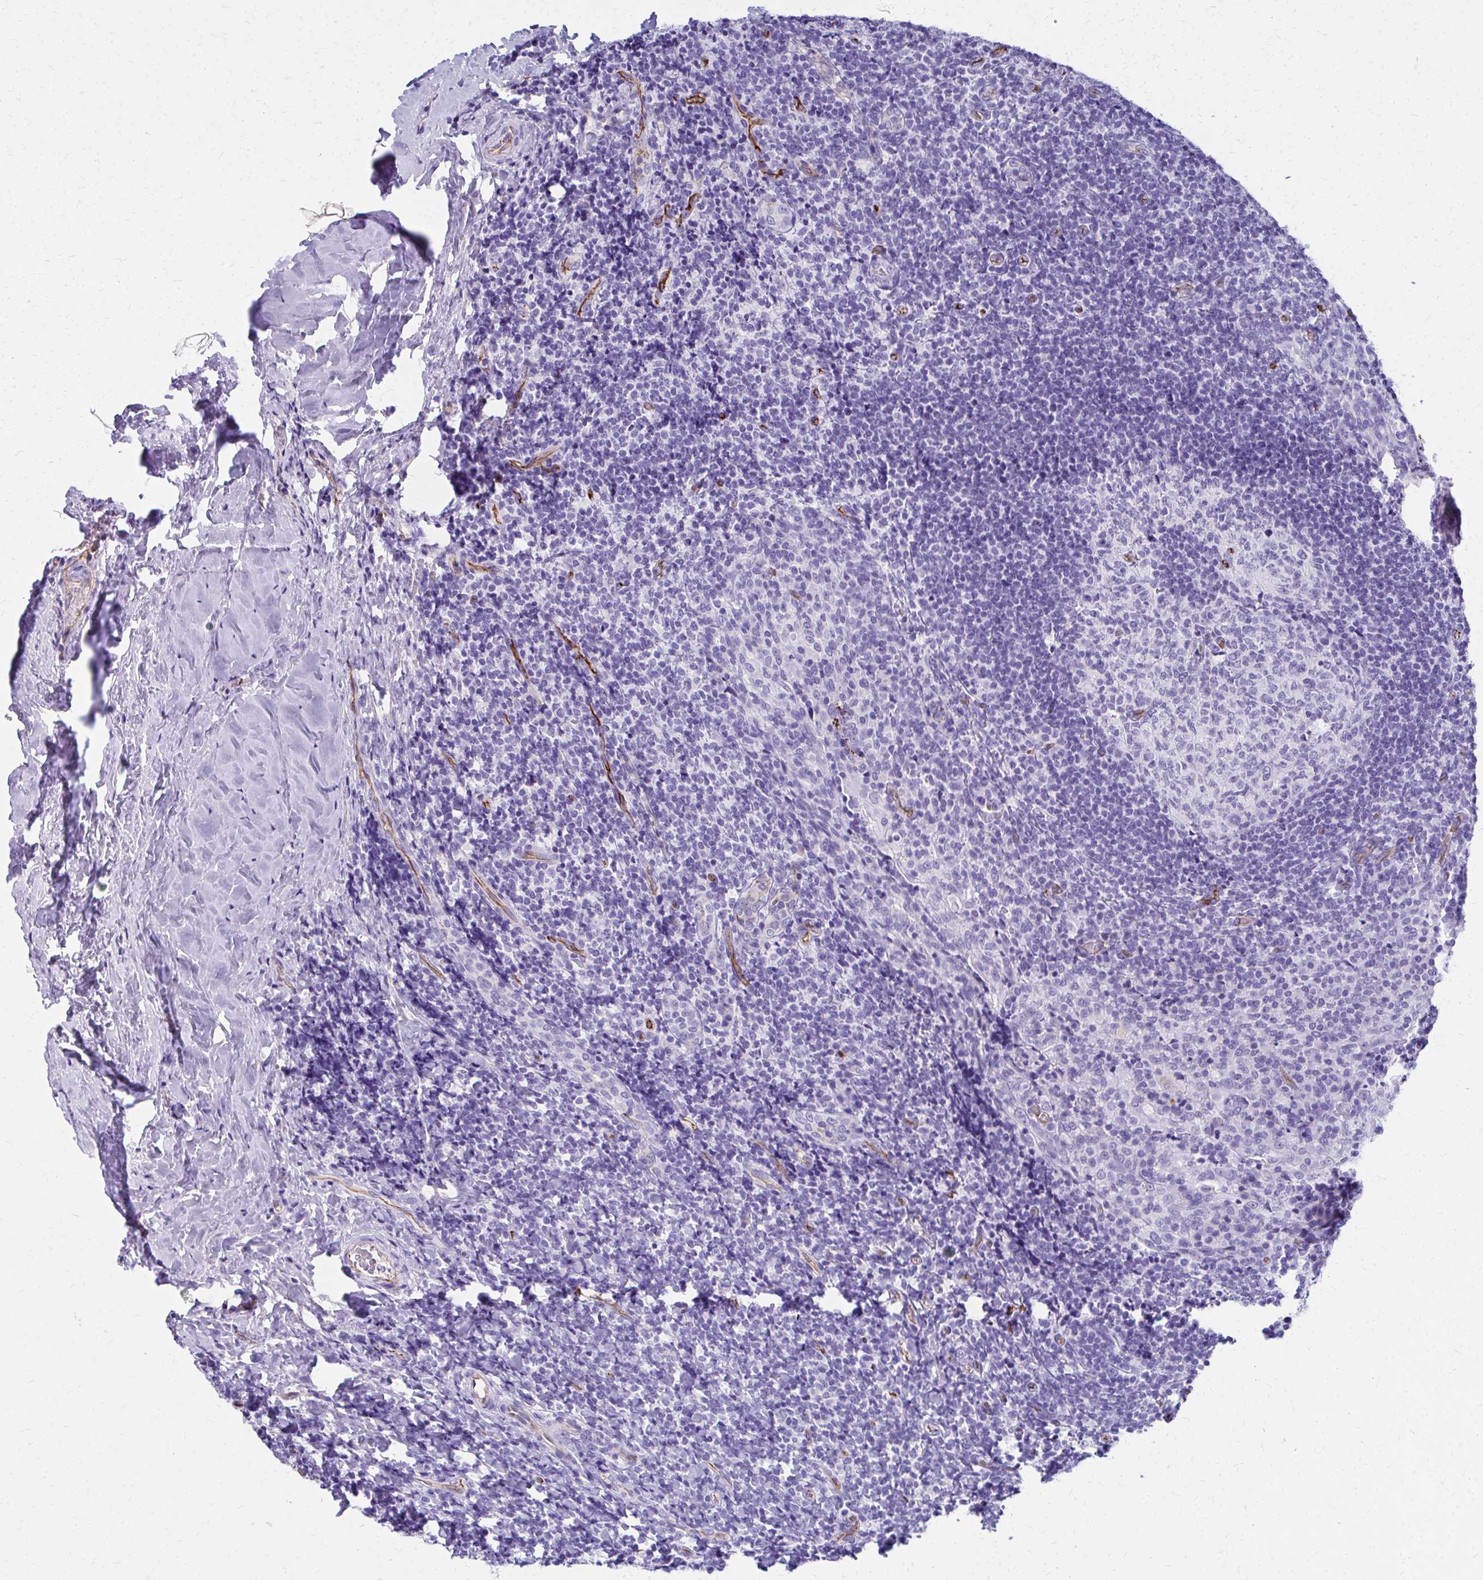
{"staining": {"intensity": "negative", "quantity": "none", "location": "none"}, "tissue": "tonsil", "cell_type": "Germinal center cells", "image_type": "normal", "snomed": [{"axis": "morphology", "description": "Normal tissue, NOS"}, {"axis": "topography", "description": "Tonsil"}], "caption": "The image reveals no significant positivity in germinal center cells of tonsil. (IHC, brightfield microscopy, high magnification).", "gene": "TPSG1", "patient": {"sex": "male", "age": 17}}